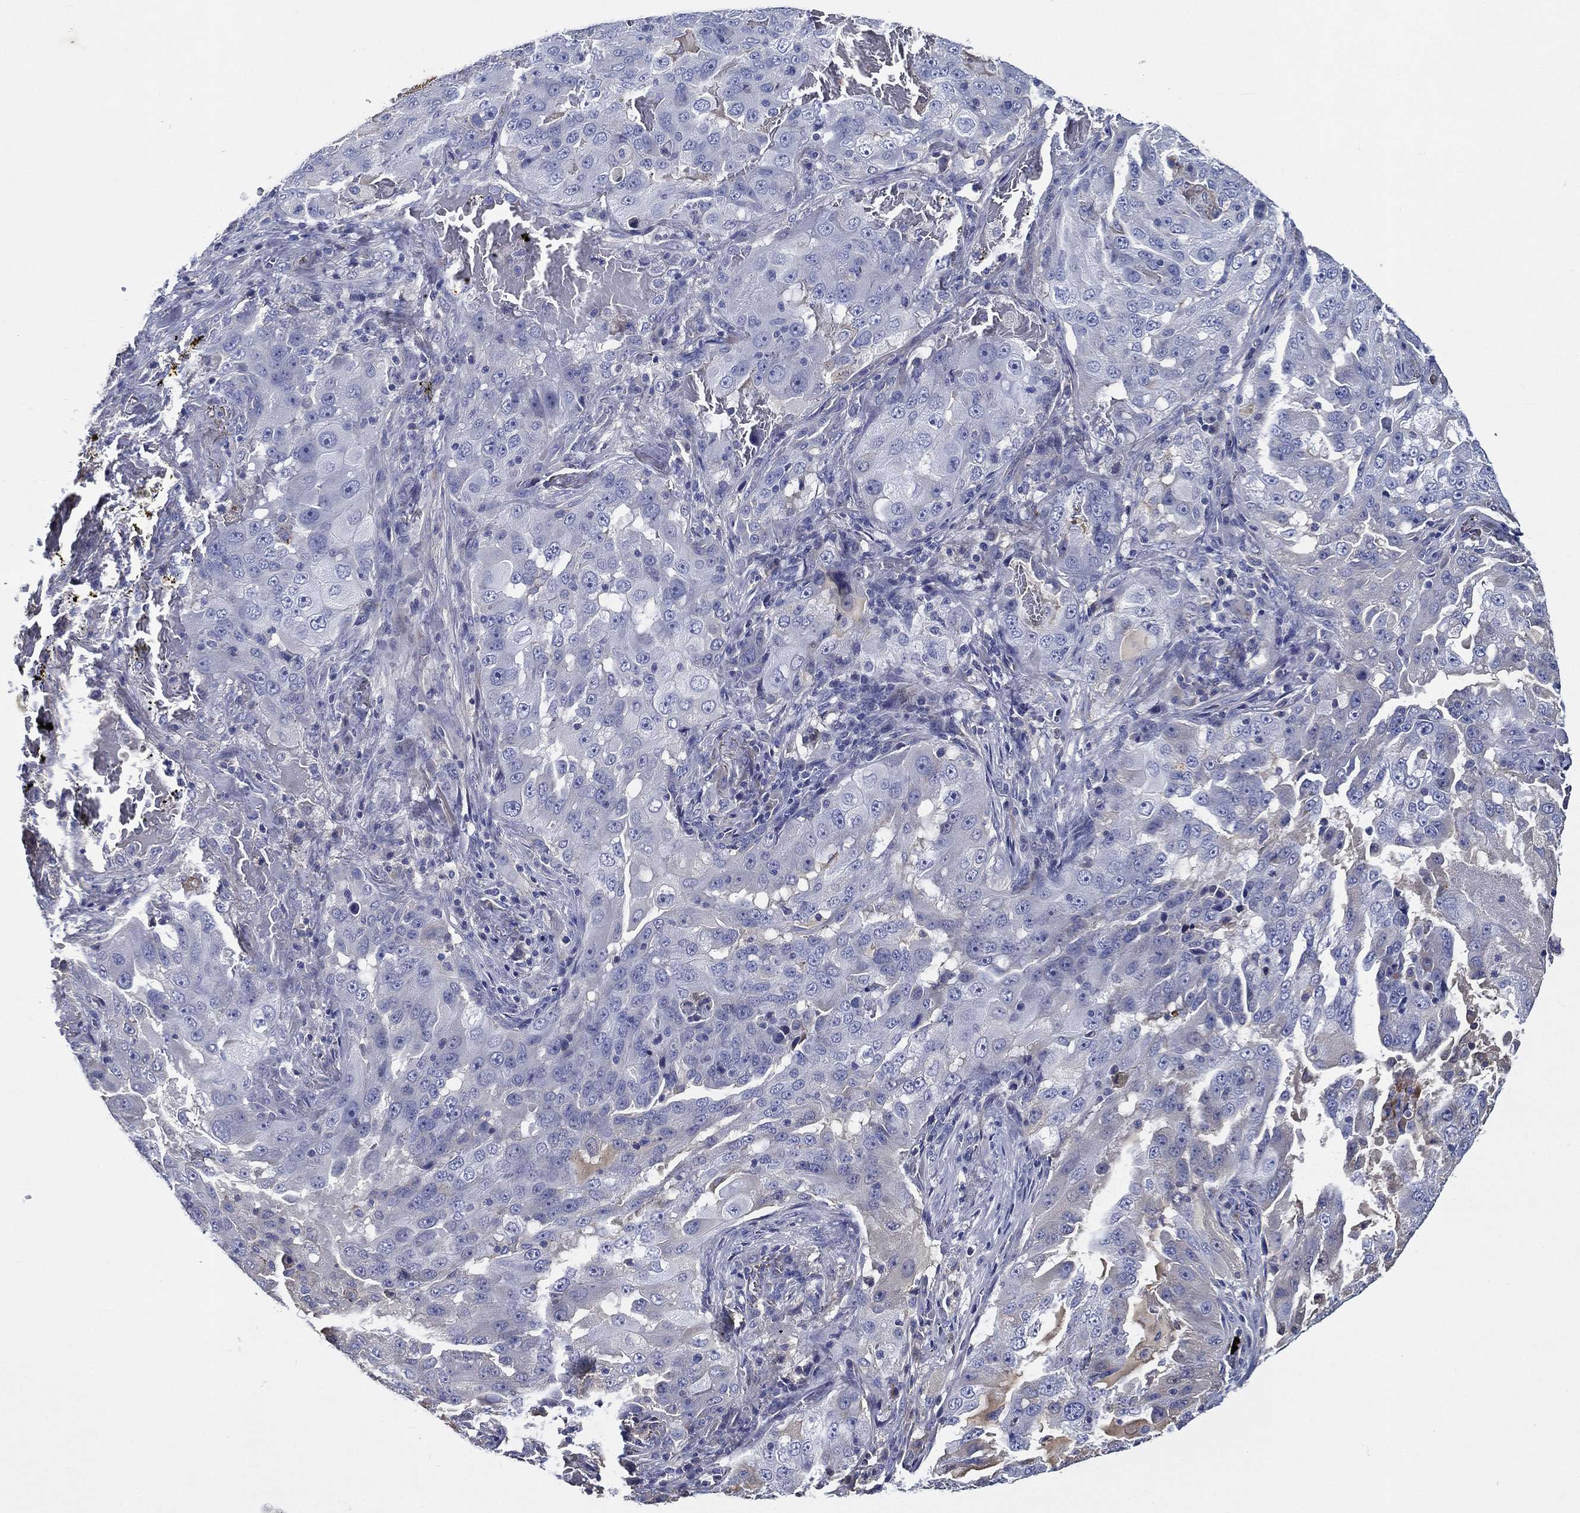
{"staining": {"intensity": "negative", "quantity": "none", "location": "none"}, "tissue": "lung cancer", "cell_type": "Tumor cells", "image_type": "cancer", "snomed": [{"axis": "morphology", "description": "Adenocarcinoma, NOS"}, {"axis": "topography", "description": "Lung"}], "caption": "Tumor cells show no significant staining in lung adenocarcinoma.", "gene": "TMPRSS11D", "patient": {"sex": "female", "age": 61}}